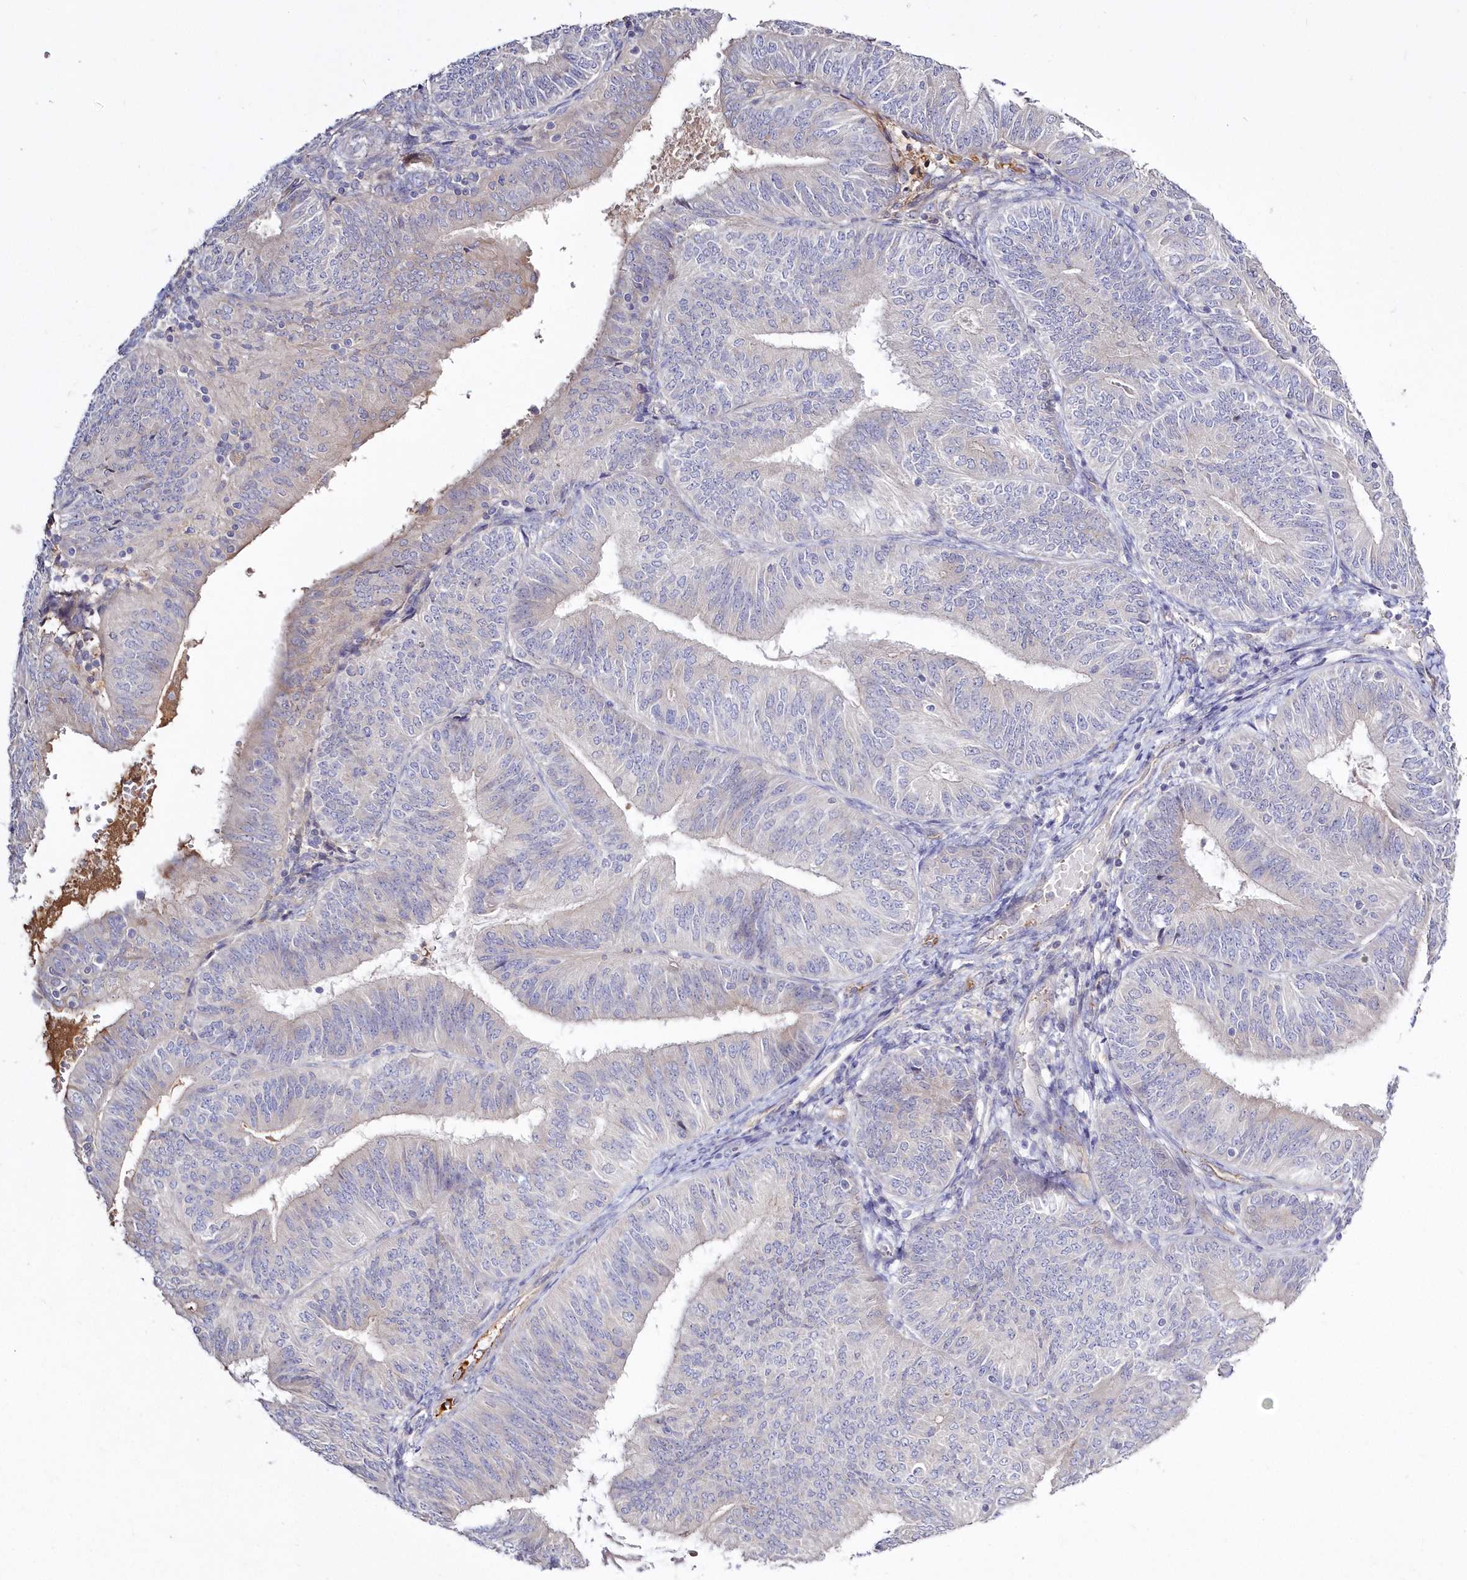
{"staining": {"intensity": "weak", "quantity": "<25%", "location": "cytoplasmic/membranous"}, "tissue": "endometrial cancer", "cell_type": "Tumor cells", "image_type": "cancer", "snomed": [{"axis": "morphology", "description": "Adenocarcinoma, NOS"}, {"axis": "topography", "description": "Endometrium"}], "caption": "High magnification brightfield microscopy of endometrial cancer (adenocarcinoma) stained with DAB (3,3'-diaminobenzidine) (brown) and counterstained with hematoxylin (blue): tumor cells show no significant positivity.", "gene": "WBP1L", "patient": {"sex": "female", "age": 58}}